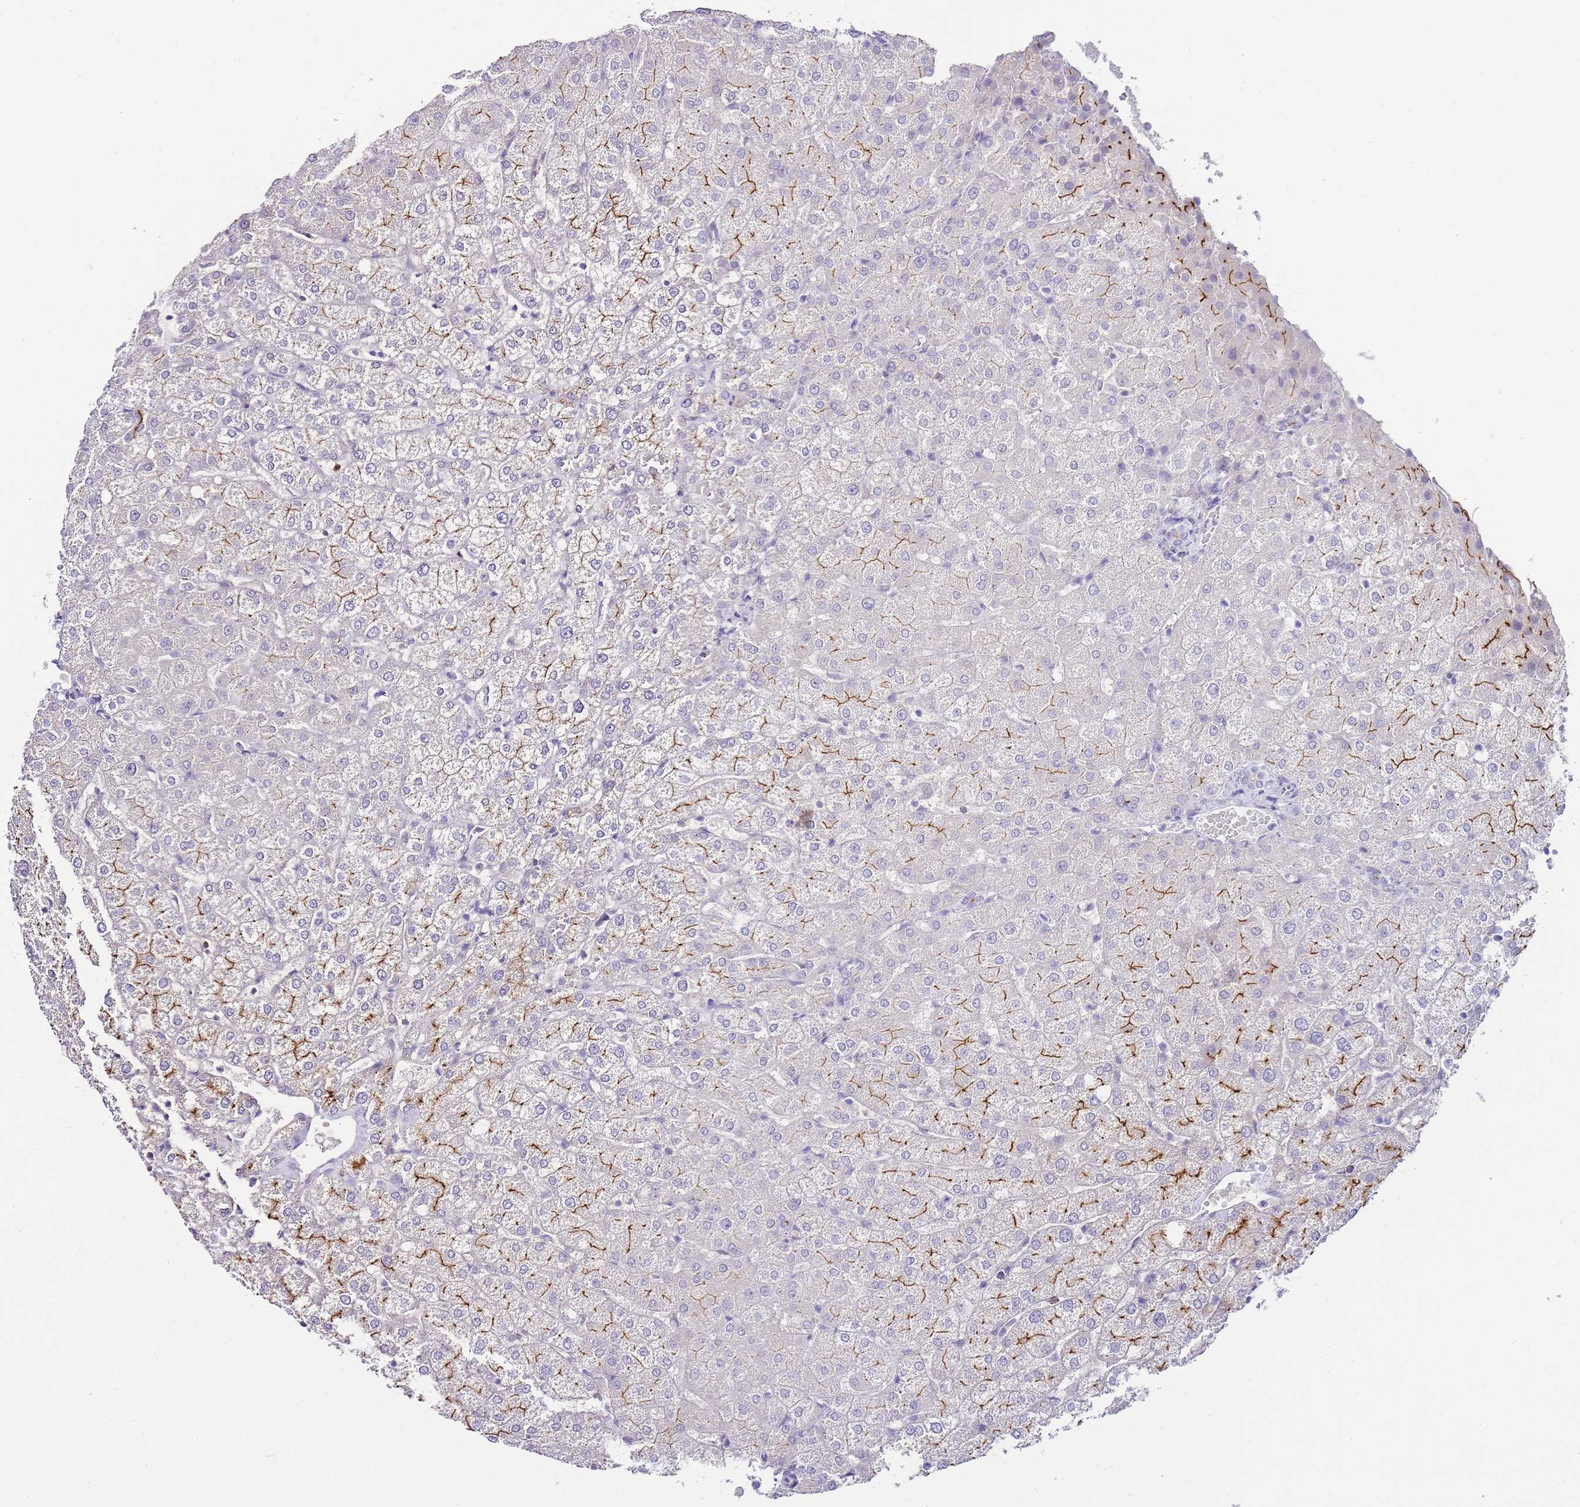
{"staining": {"intensity": "negative", "quantity": "none", "location": "none"}, "tissue": "liver", "cell_type": "Cholangiocytes", "image_type": "normal", "snomed": [{"axis": "morphology", "description": "Normal tissue, NOS"}, {"axis": "topography", "description": "Liver"}], "caption": "The histopathology image displays no significant expression in cholangiocytes of liver.", "gene": "DPP4", "patient": {"sex": "female", "age": 54}}